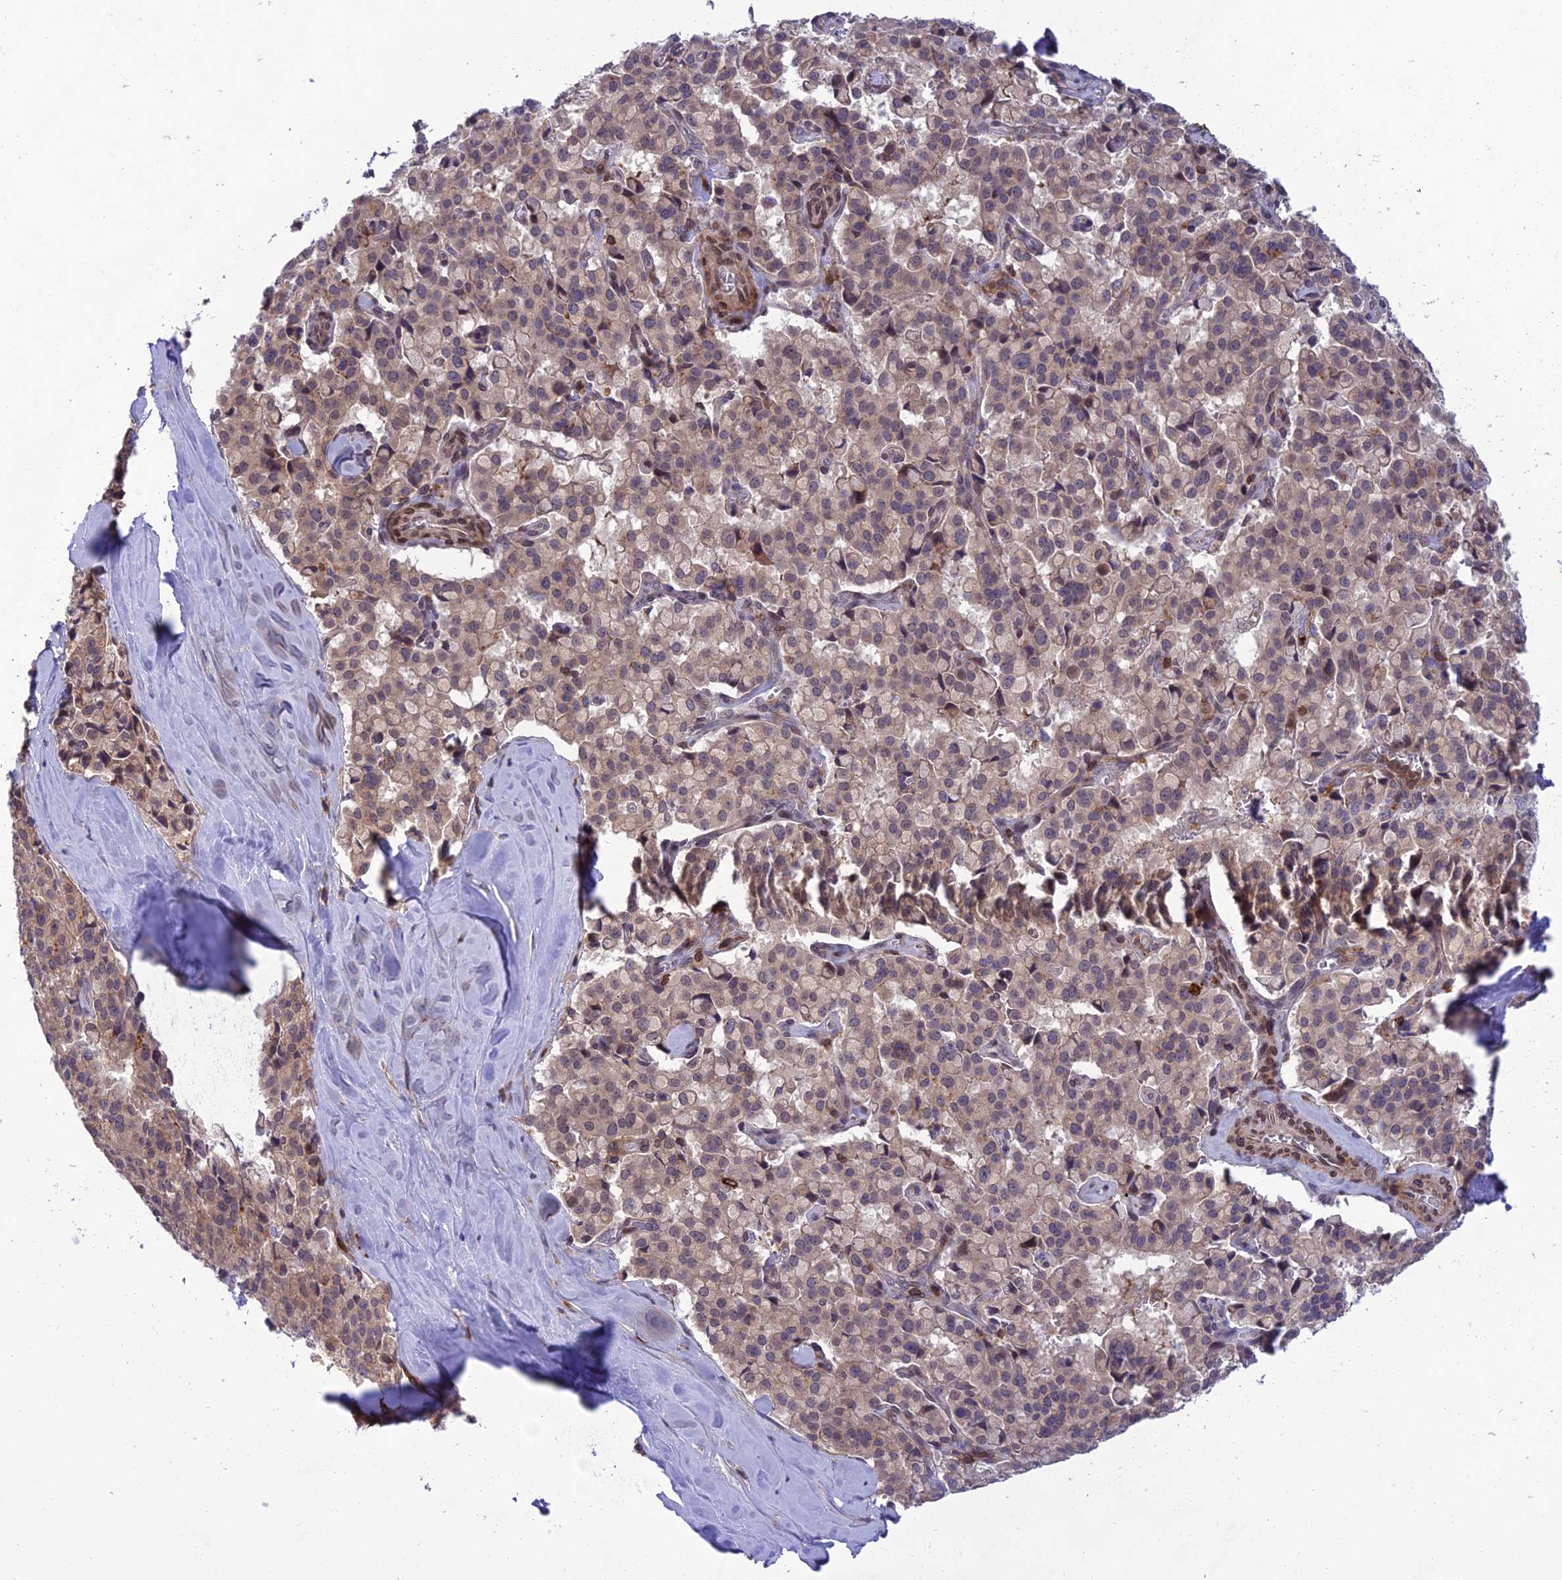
{"staining": {"intensity": "weak", "quantity": ">75%", "location": "cytoplasmic/membranous"}, "tissue": "pancreatic cancer", "cell_type": "Tumor cells", "image_type": "cancer", "snomed": [{"axis": "morphology", "description": "Adenocarcinoma, NOS"}, {"axis": "topography", "description": "Pancreas"}], "caption": "DAB immunohistochemical staining of pancreatic cancer displays weak cytoplasmic/membranous protein staining in about >75% of tumor cells.", "gene": "FAM76A", "patient": {"sex": "male", "age": 65}}